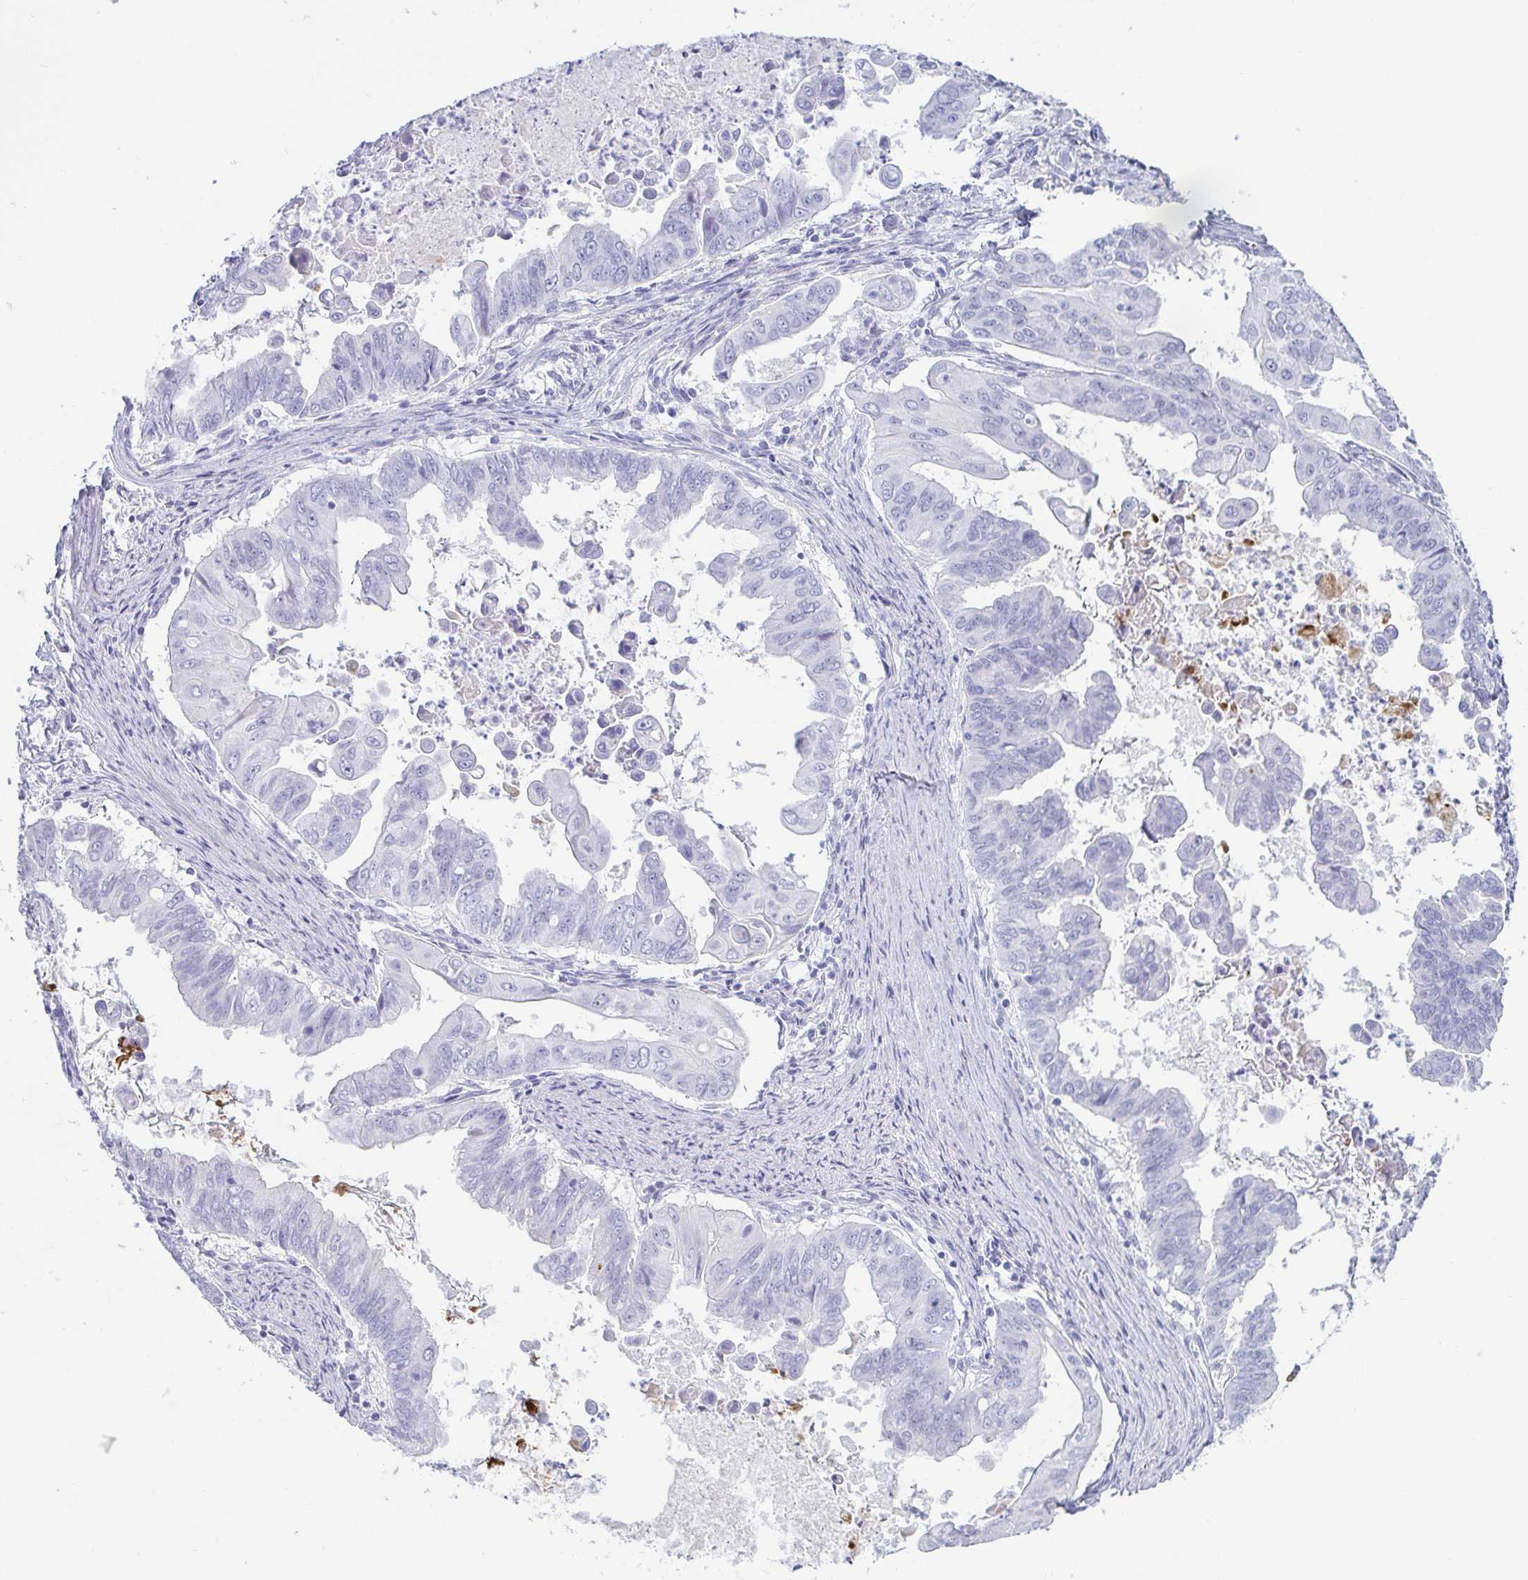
{"staining": {"intensity": "negative", "quantity": "none", "location": "none"}, "tissue": "stomach cancer", "cell_type": "Tumor cells", "image_type": "cancer", "snomed": [{"axis": "morphology", "description": "Adenocarcinoma, NOS"}, {"axis": "topography", "description": "Stomach, upper"}], "caption": "Micrograph shows no protein expression in tumor cells of stomach cancer (adenocarcinoma) tissue.", "gene": "ZG16B", "patient": {"sex": "male", "age": 80}}